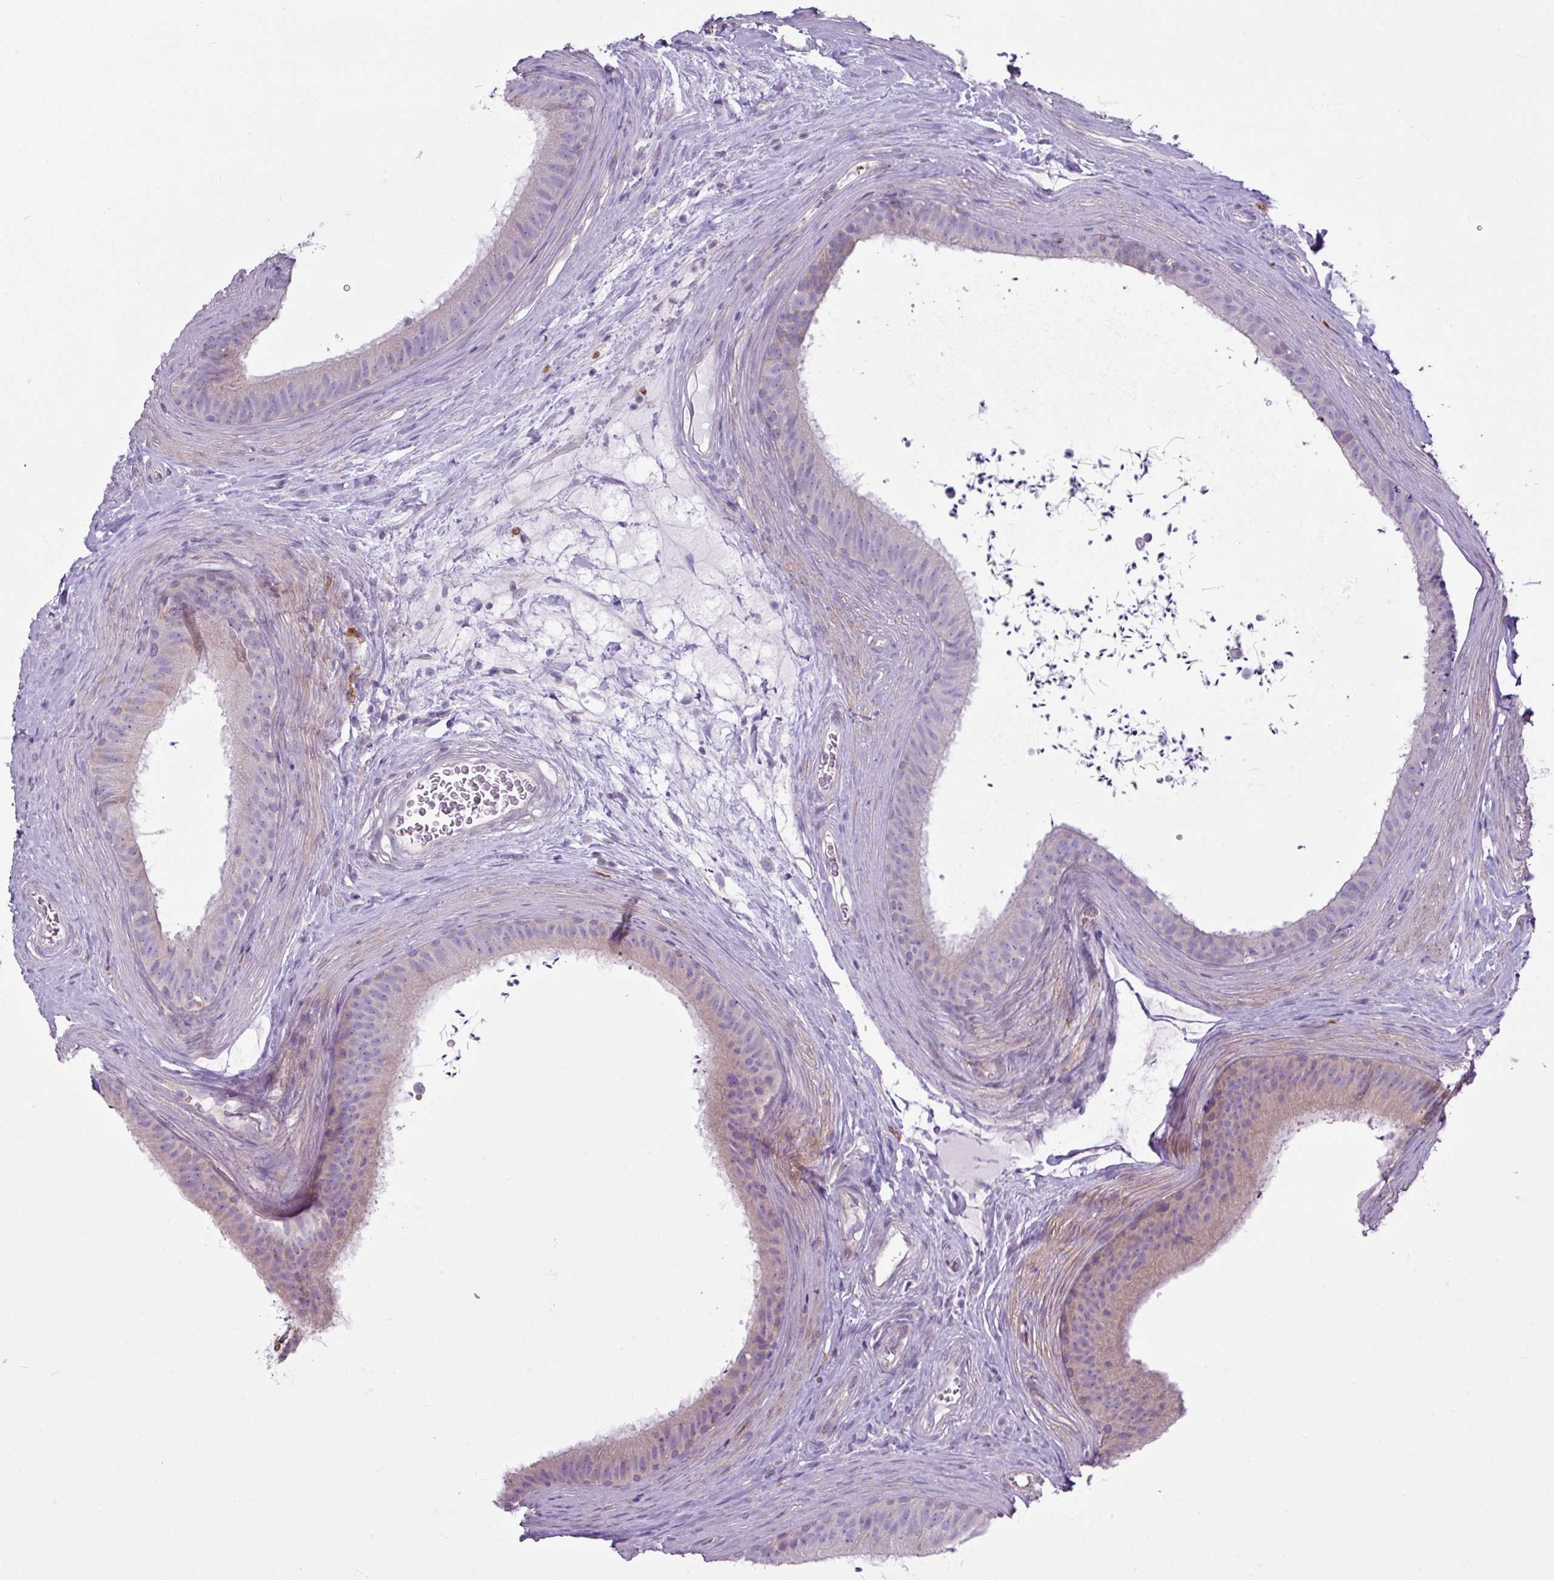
{"staining": {"intensity": "weak", "quantity": "<25%", "location": "cytoplasmic/membranous"}, "tissue": "epididymis", "cell_type": "Glandular cells", "image_type": "normal", "snomed": [{"axis": "morphology", "description": "Normal tissue, NOS"}, {"axis": "topography", "description": "Testis"}, {"axis": "topography", "description": "Epididymis"}], "caption": "This image is of benign epididymis stained with IHC to label a protein in brown with the nuclei are counter-stained blue. There is no expression in glandular cells.", "gene": "CAMK2A", "patient": {"sex": "male", "age": 41}}